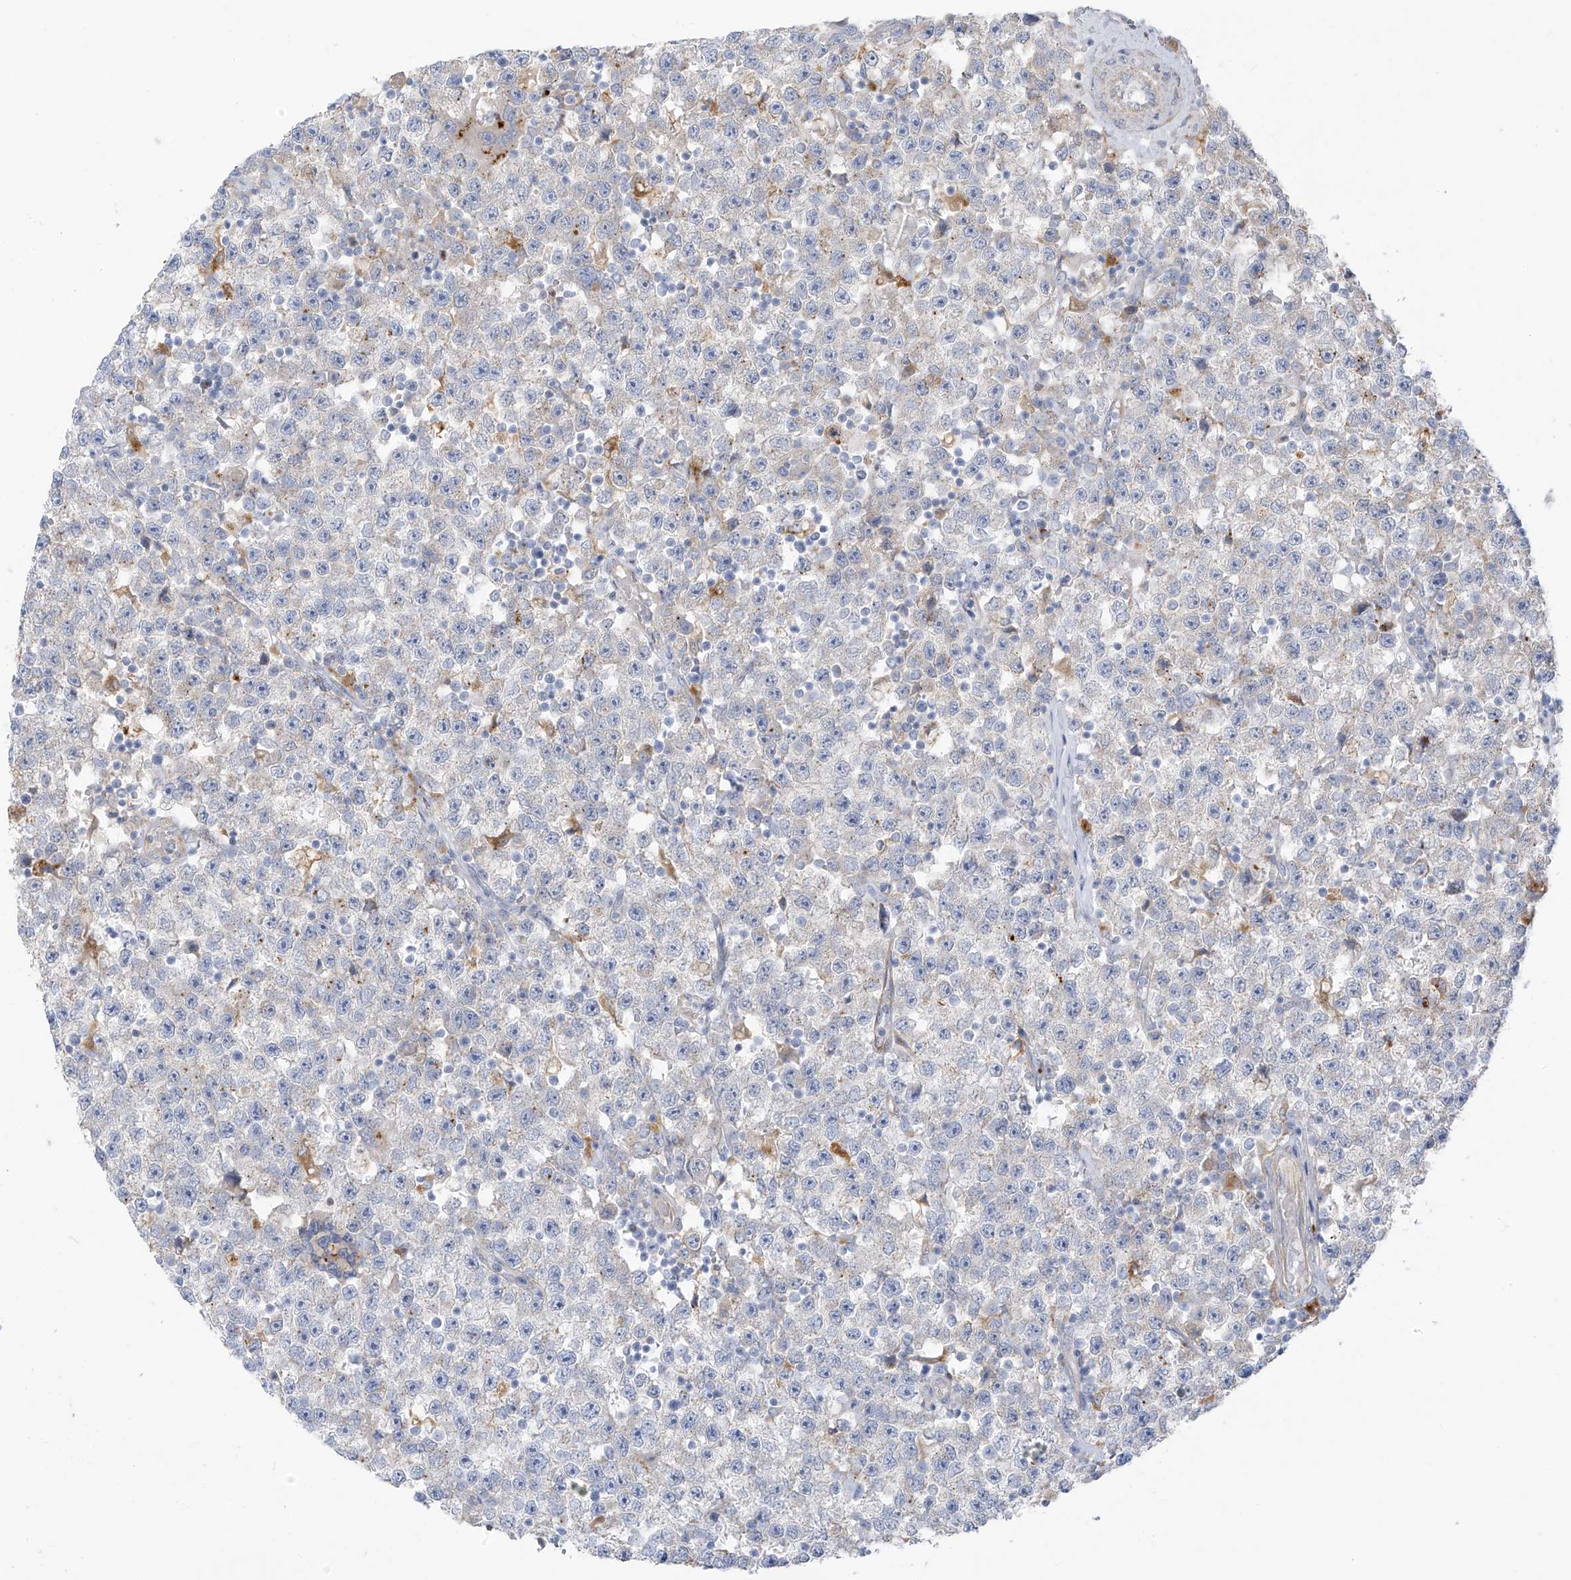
{"staining": {"intensity": "negative", "quantity": "none", "location": "none"}, "tissue": "testis cancer", "cell_type": "Tumor cells", "image_type": "cancer", "snomed": [{"axis": "morphology", "description": "Seminoma, NOS"}, {"axis": "topography", "description": "Testis"}], "caption": "An image of human testis cancer (seminoma) is negative for staining in tumor cells. Brightfield microscopy of immunohistochemistry (IHC) stained with DAB (3,3'-diaminobenzidine) (brown) and hematoxylin (blue), captured at high magnification.", "gene": "TAL2", "patient": {"sex": "male", "age": 22}}